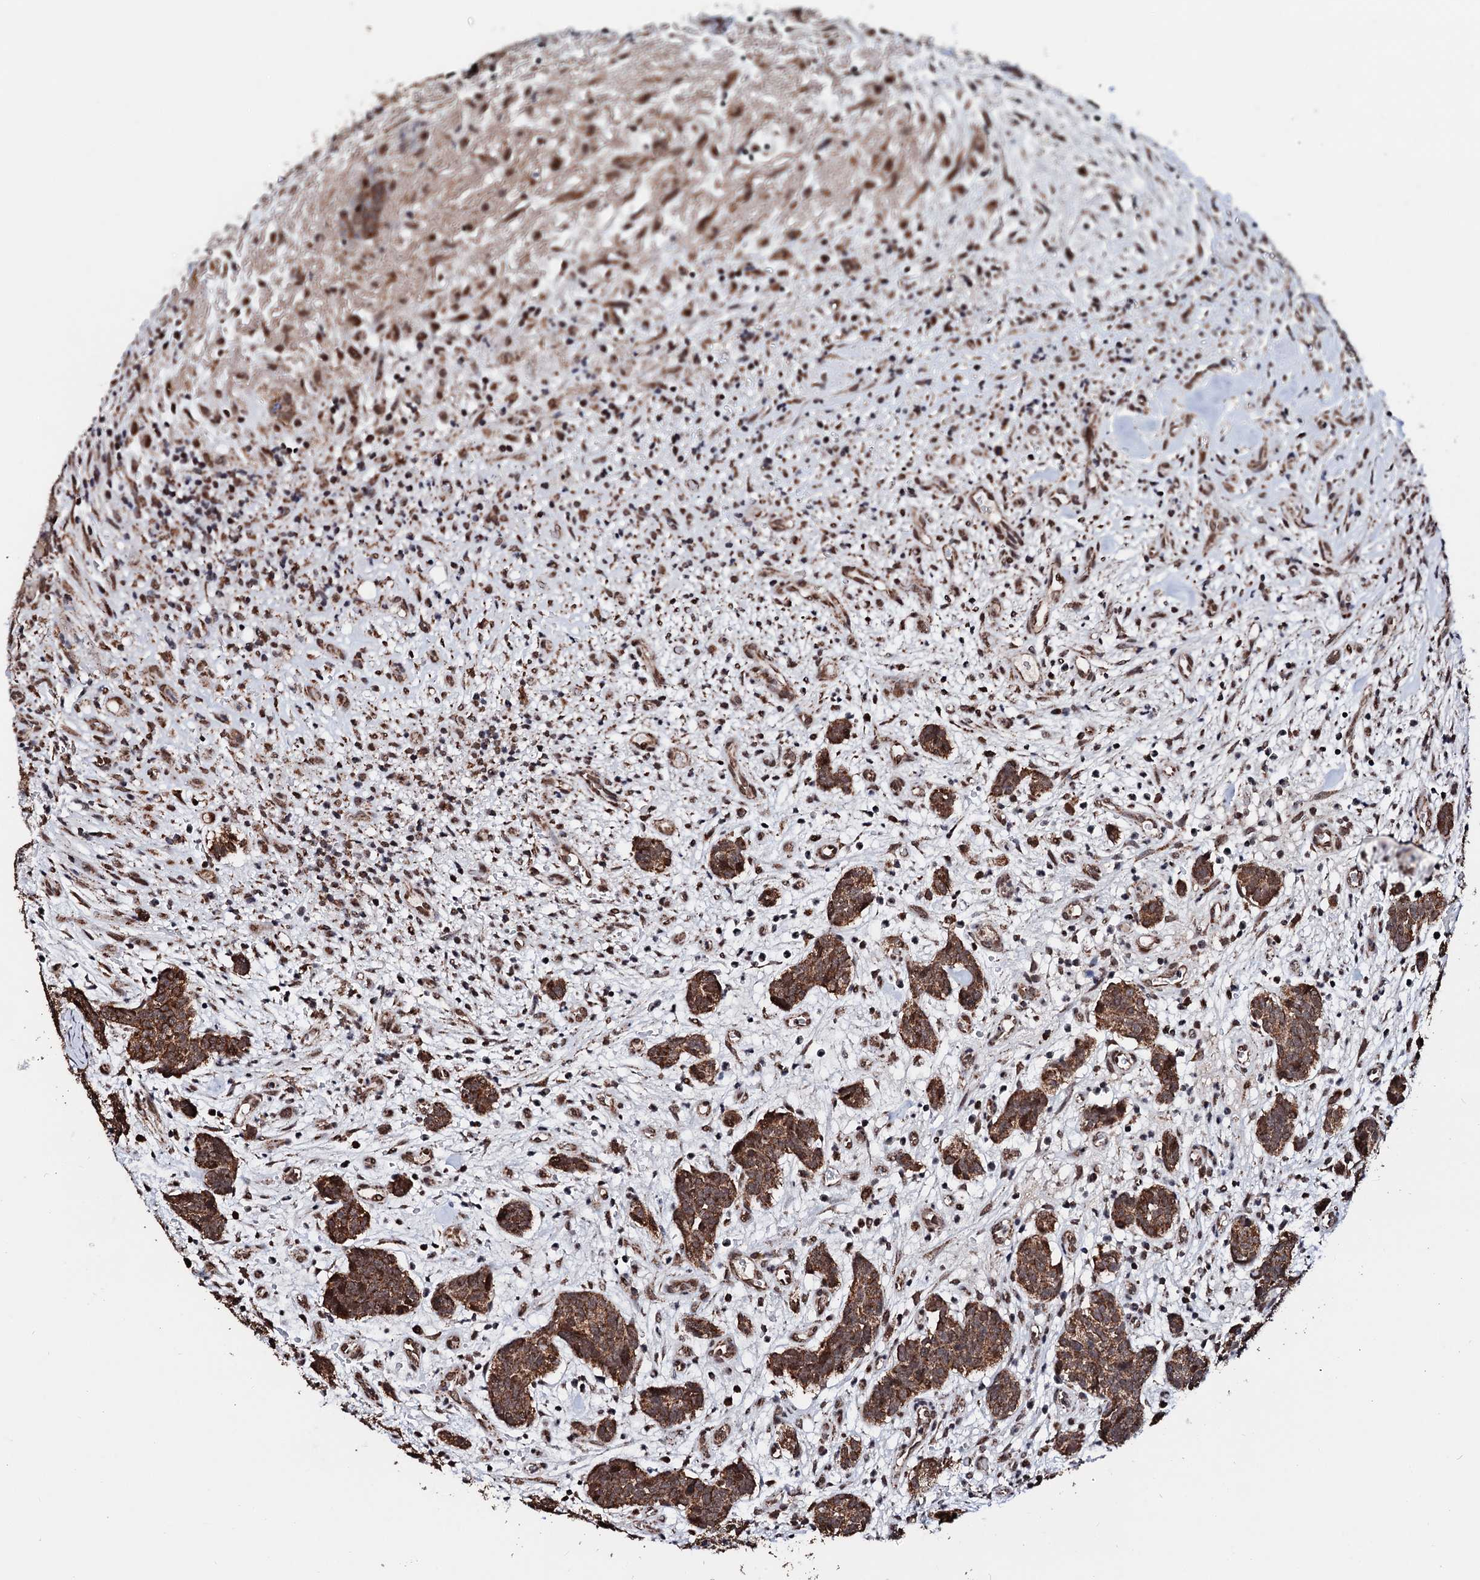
{"staining": {"intensity": "moderate", "quantity": ">75%", "location": "cytoplasmic/membranous"}, "tissue": "carcinoid", "cell_type": "Tumor cells", "image_type": "cancer", "snomed": [{"axis": "morphology", "description": "Carcinoid, malignant, NOS"}, {"axis": "topography", "description": "Lung"}], "caption": "This is a histology image of IHC staining of malignant carcinoid, which shows moderate staining in the cytoplasmic/membranous of tumor cells.", "gene": "SECISBP2L", "patient": {"sex": "female", "age": 46}}